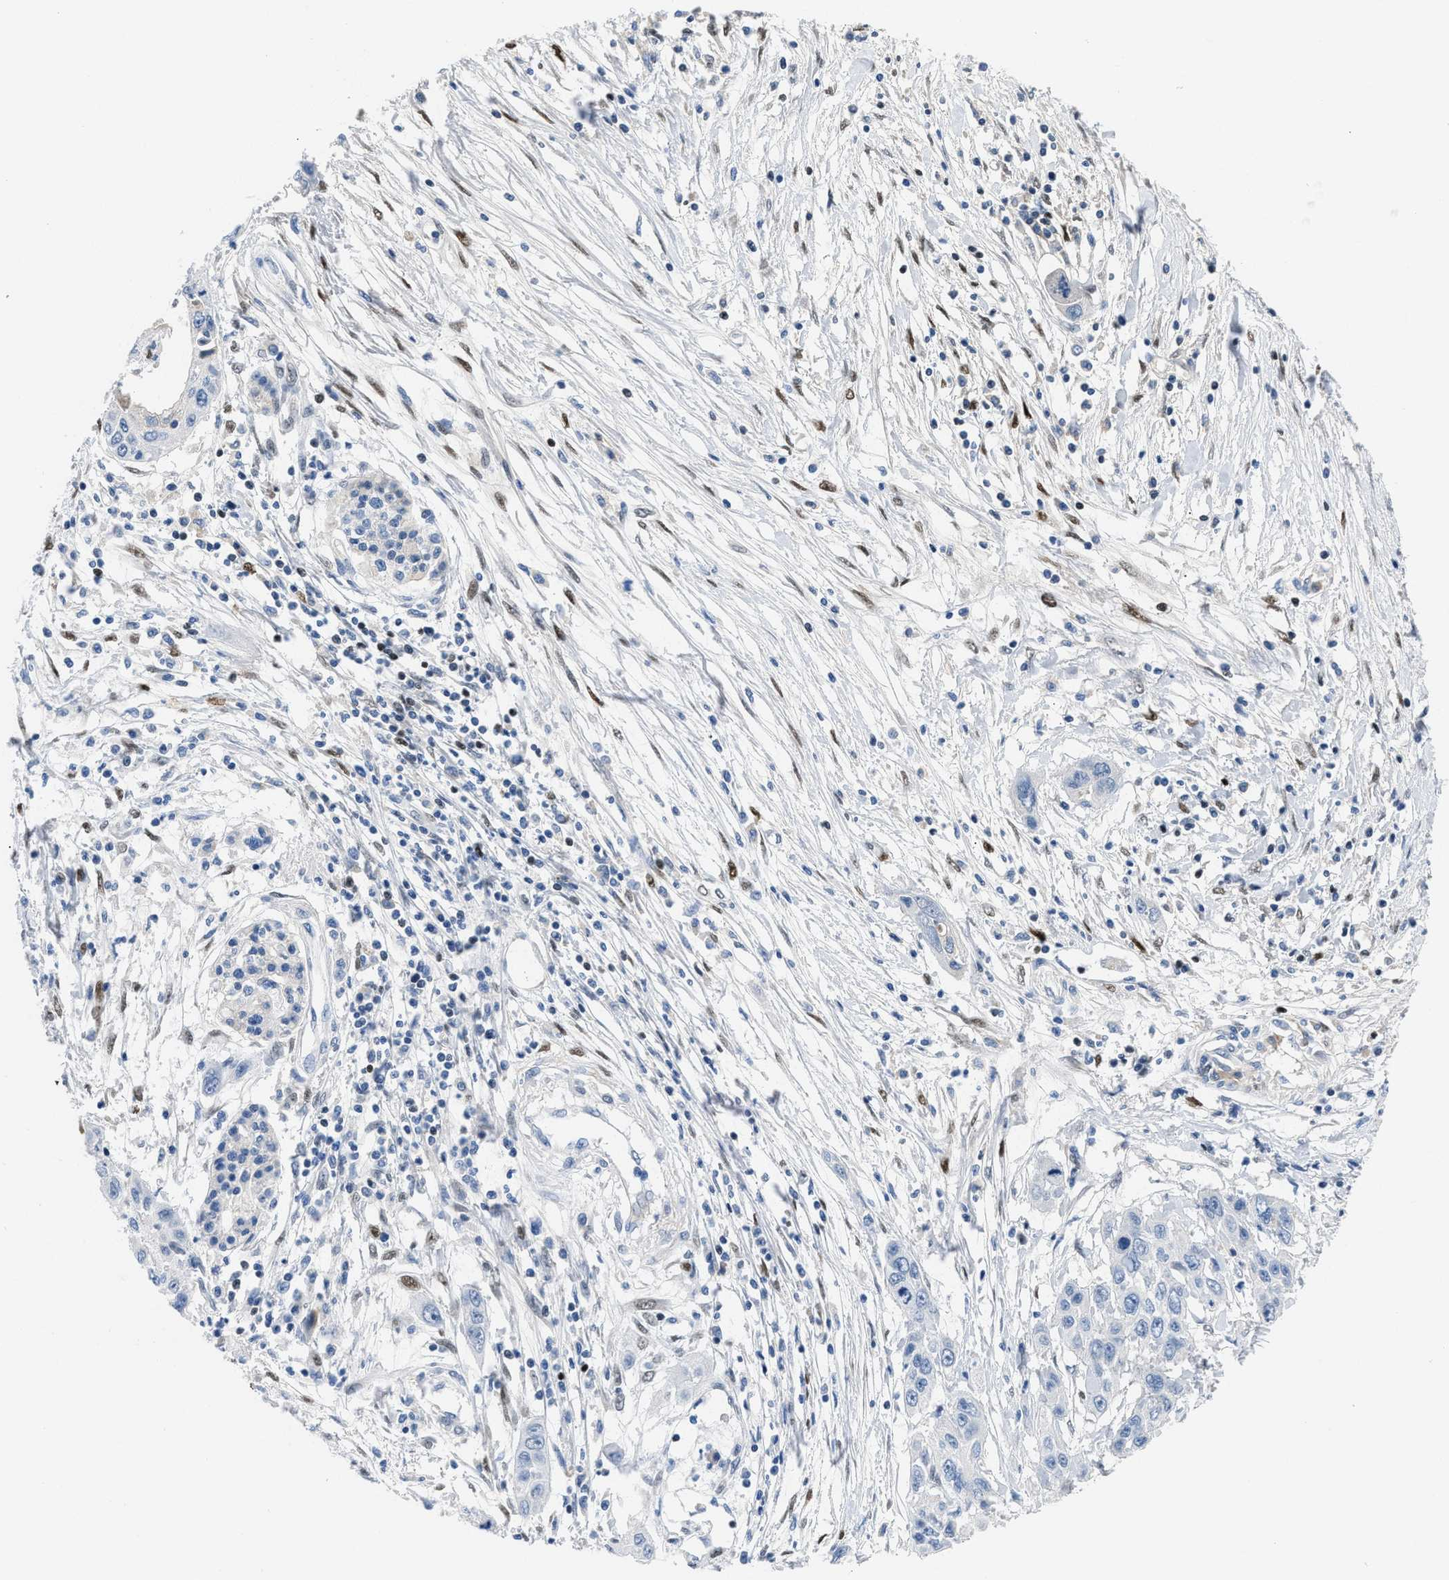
{"staining": {"intensity": "negative", "quantity": "none", "location": "none"}, "tissue": "pancreatic cancer", "cell_type": "Tumor cells", "image_type": "cancer", "snomed": [{"axis": "morphology", "description": "Adenocarcinoma, NOS"}, {"axis": "topography", "description": "Pancreas"}], "caption": "Tumor cells are negative for brown protein staining in pancreatic adenocarcinoma.", "gene": "LEF1", "patient": {"sex": "female", "age": 70}}